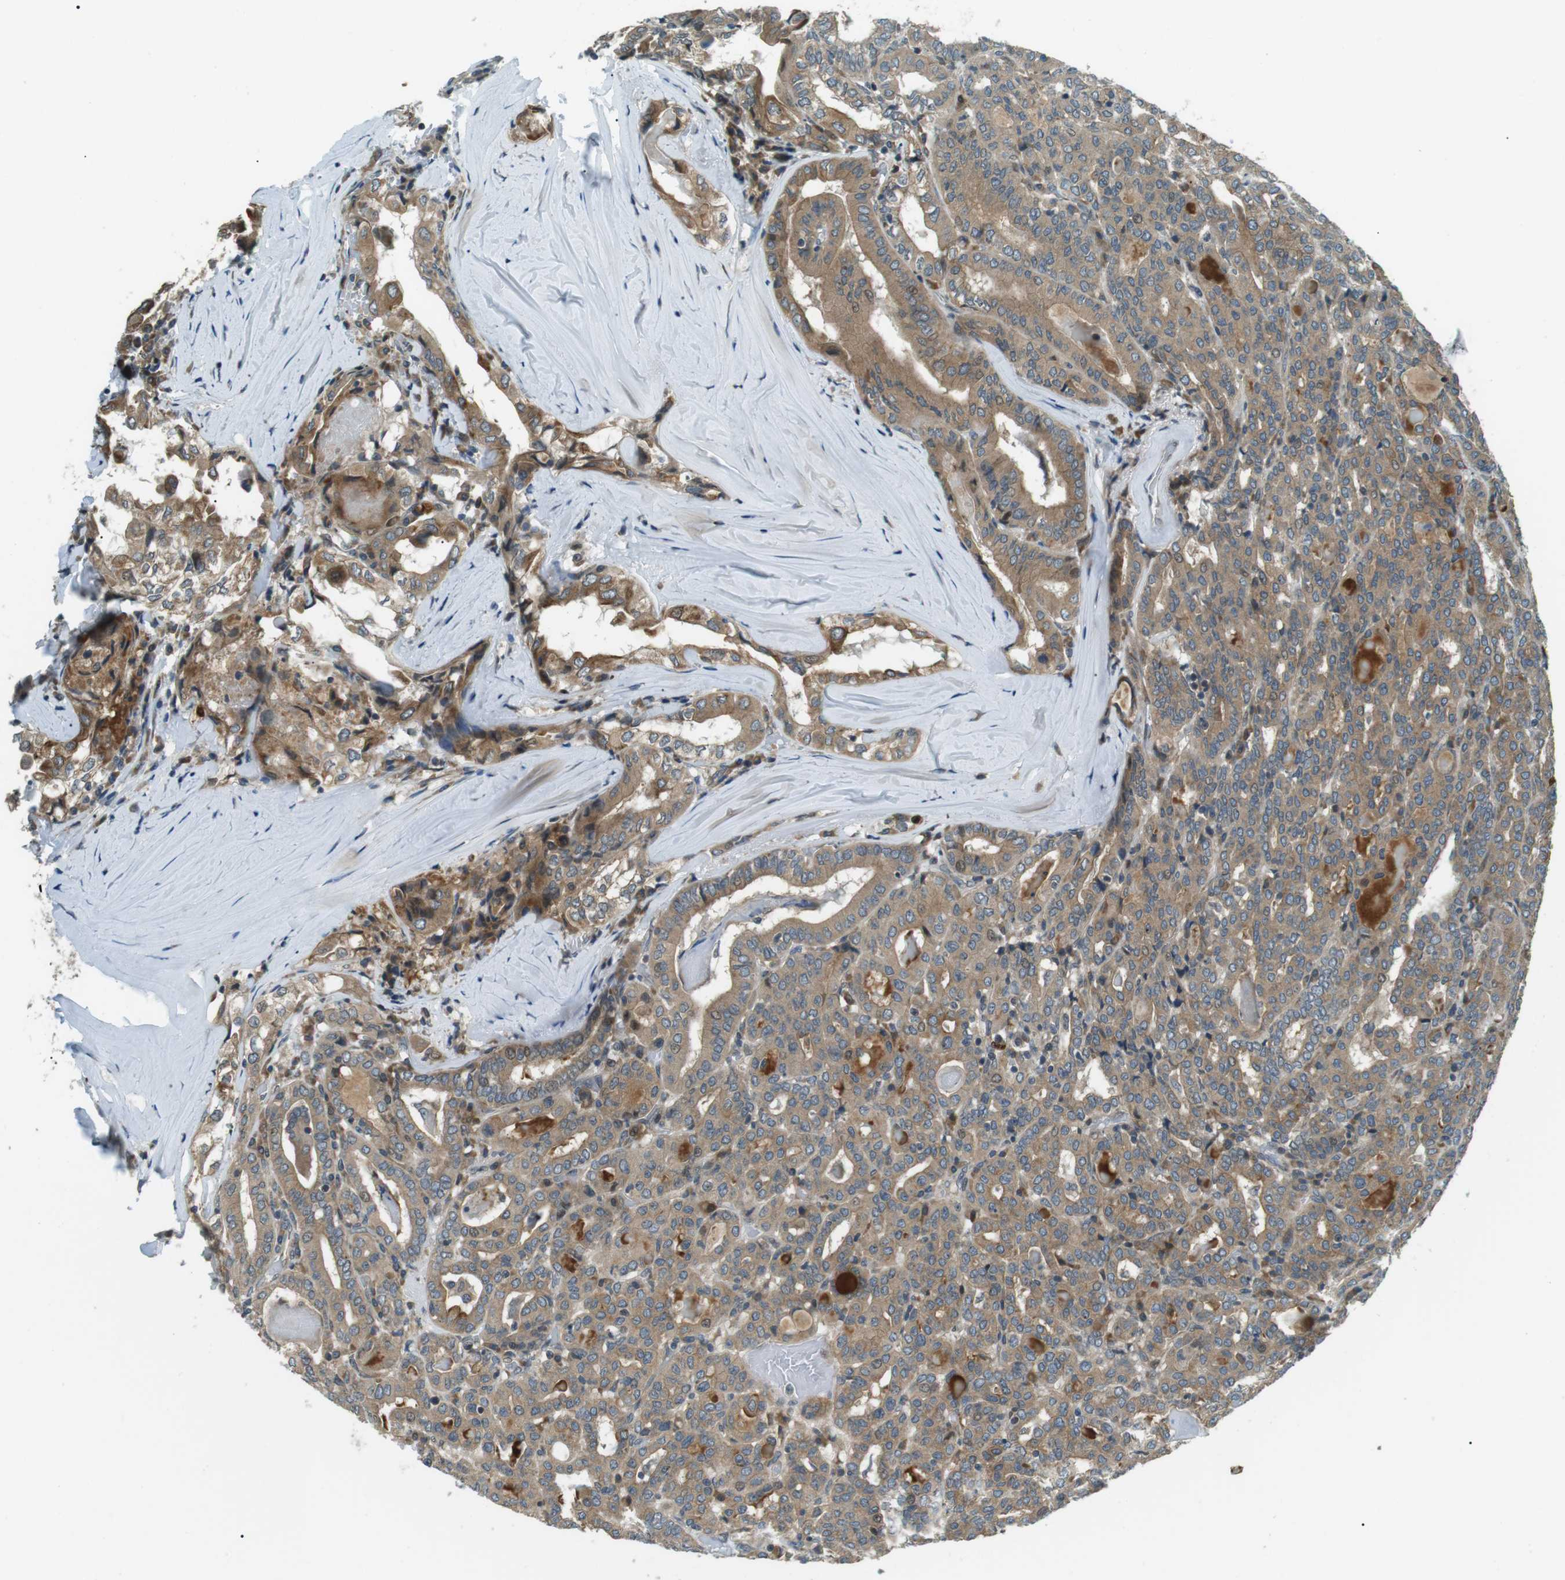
{"staining": {"intensity": "moderate", "quantity": ">75%", "location": "cytoplasmic/membranous"}, "tissue": "thyroid cancer", "cell_type": "Tumor cells", "image_type": "cancer", "snomed": [{"axis": "morphology", "description": "Papillary adenocarcinoma, NOS"}, {"axis": "topography", "description": "Thyroid gland"}], "caption": "Thyroid cancer (papillary adenocarcinoma) tissue shows moderate cytoplasmic/membranous positivity in approximately >75% of tumor cells, visualized by immunohistochemistry.", "gene": "TMEM74", "patient": {"sex": "female", "age": 42}}